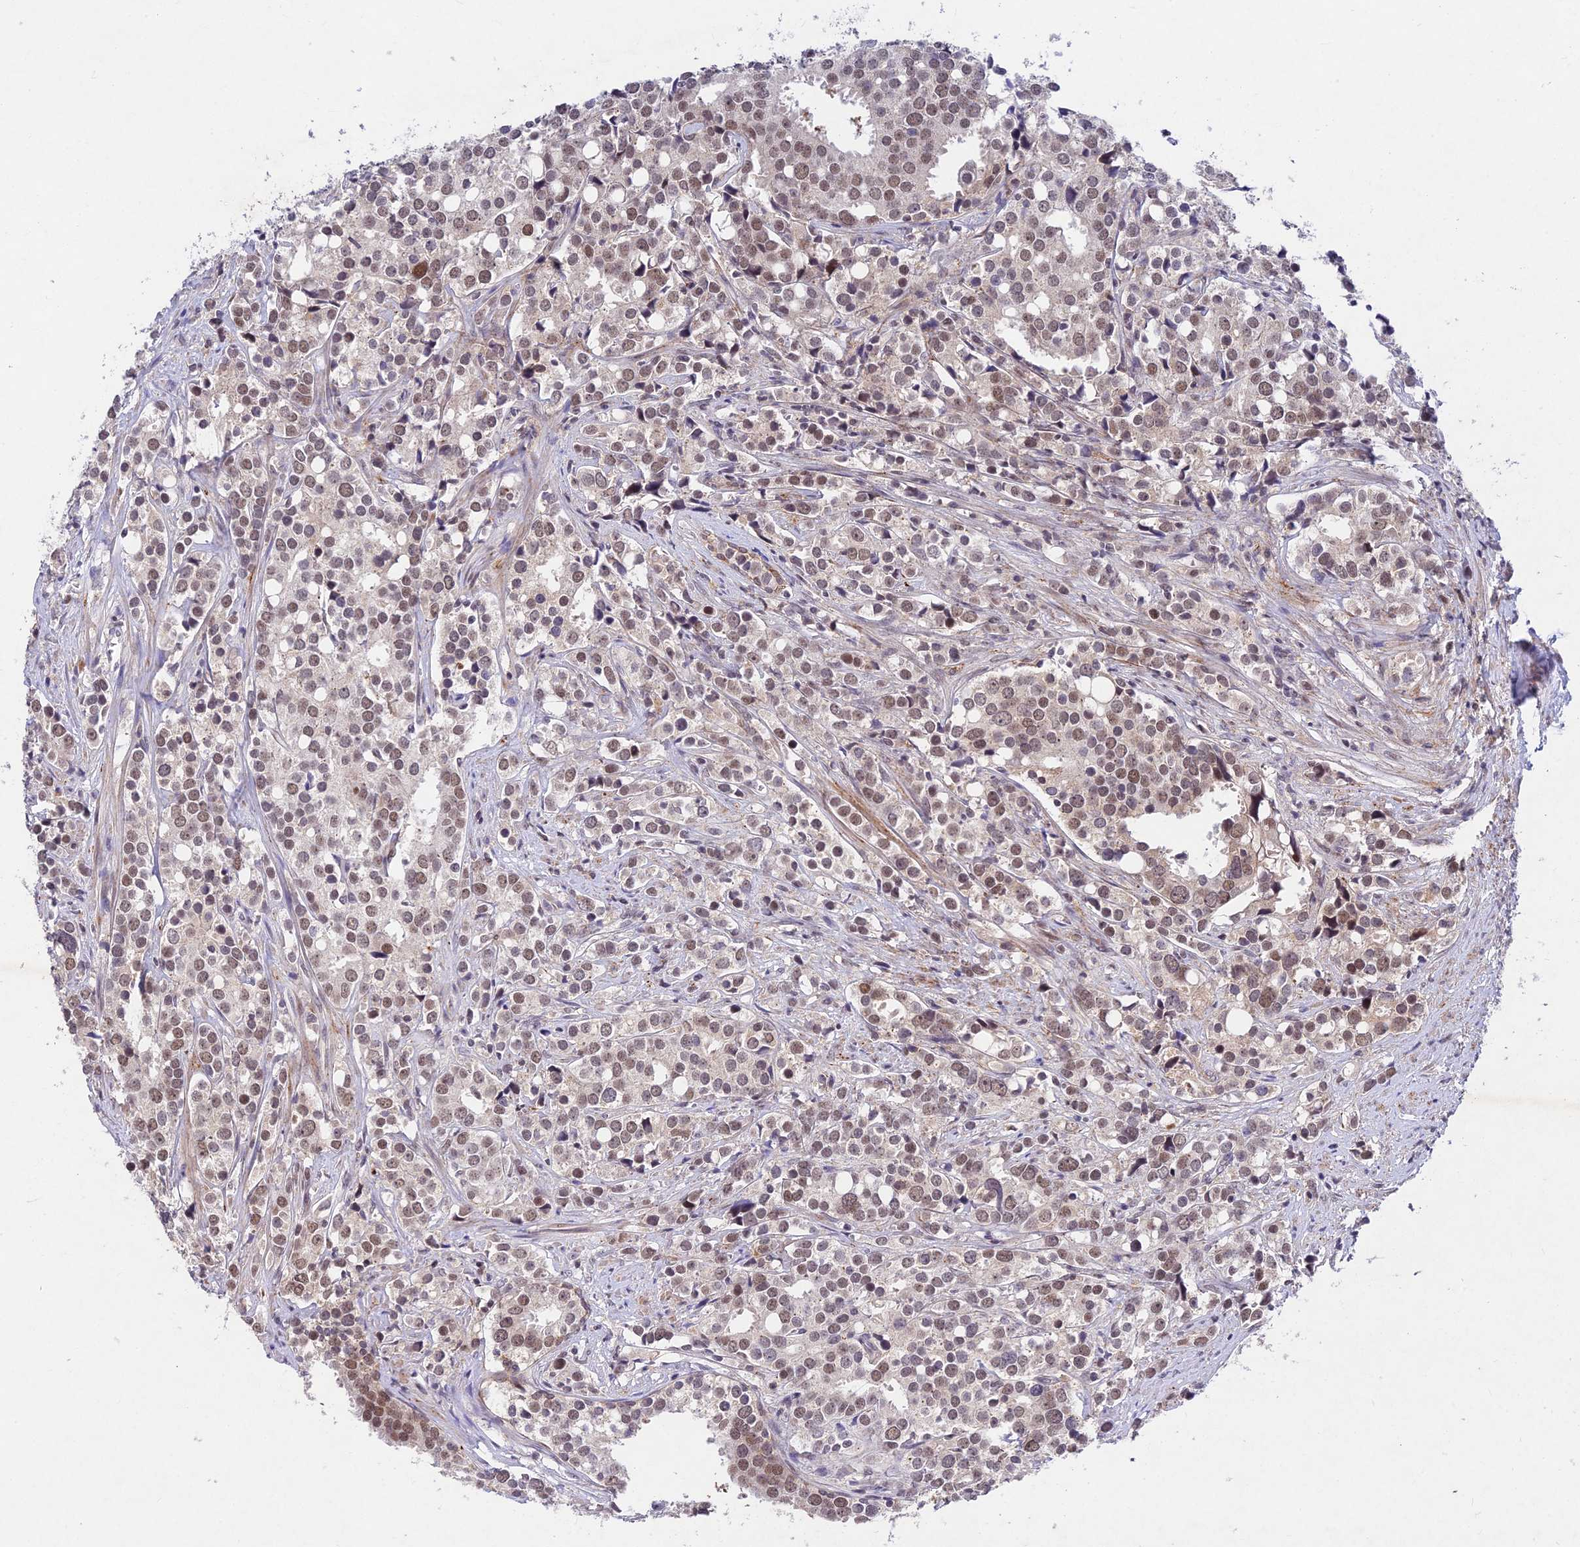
{"staining": {"intensity": "moderate", "quantity": "25%-75%", "location": "nuclear"}, "tissue": "prostate cancer", "cell_type": "Tumor cells", "image_type": "cancer", "snomed": [{"axis": "morphology", "description": "Adenocarcinoma, High grade"}, {"axis": "topography", "description": "Prostate"}], "caption": "Protein staining of prostate adenocarcinoma (high-grade) tissue exhibits moderate nuclear expression in approximately 25%-75% of tumor cells.", "gene": "RAVER1", "patient": {"sex": "male", "age": 71}}